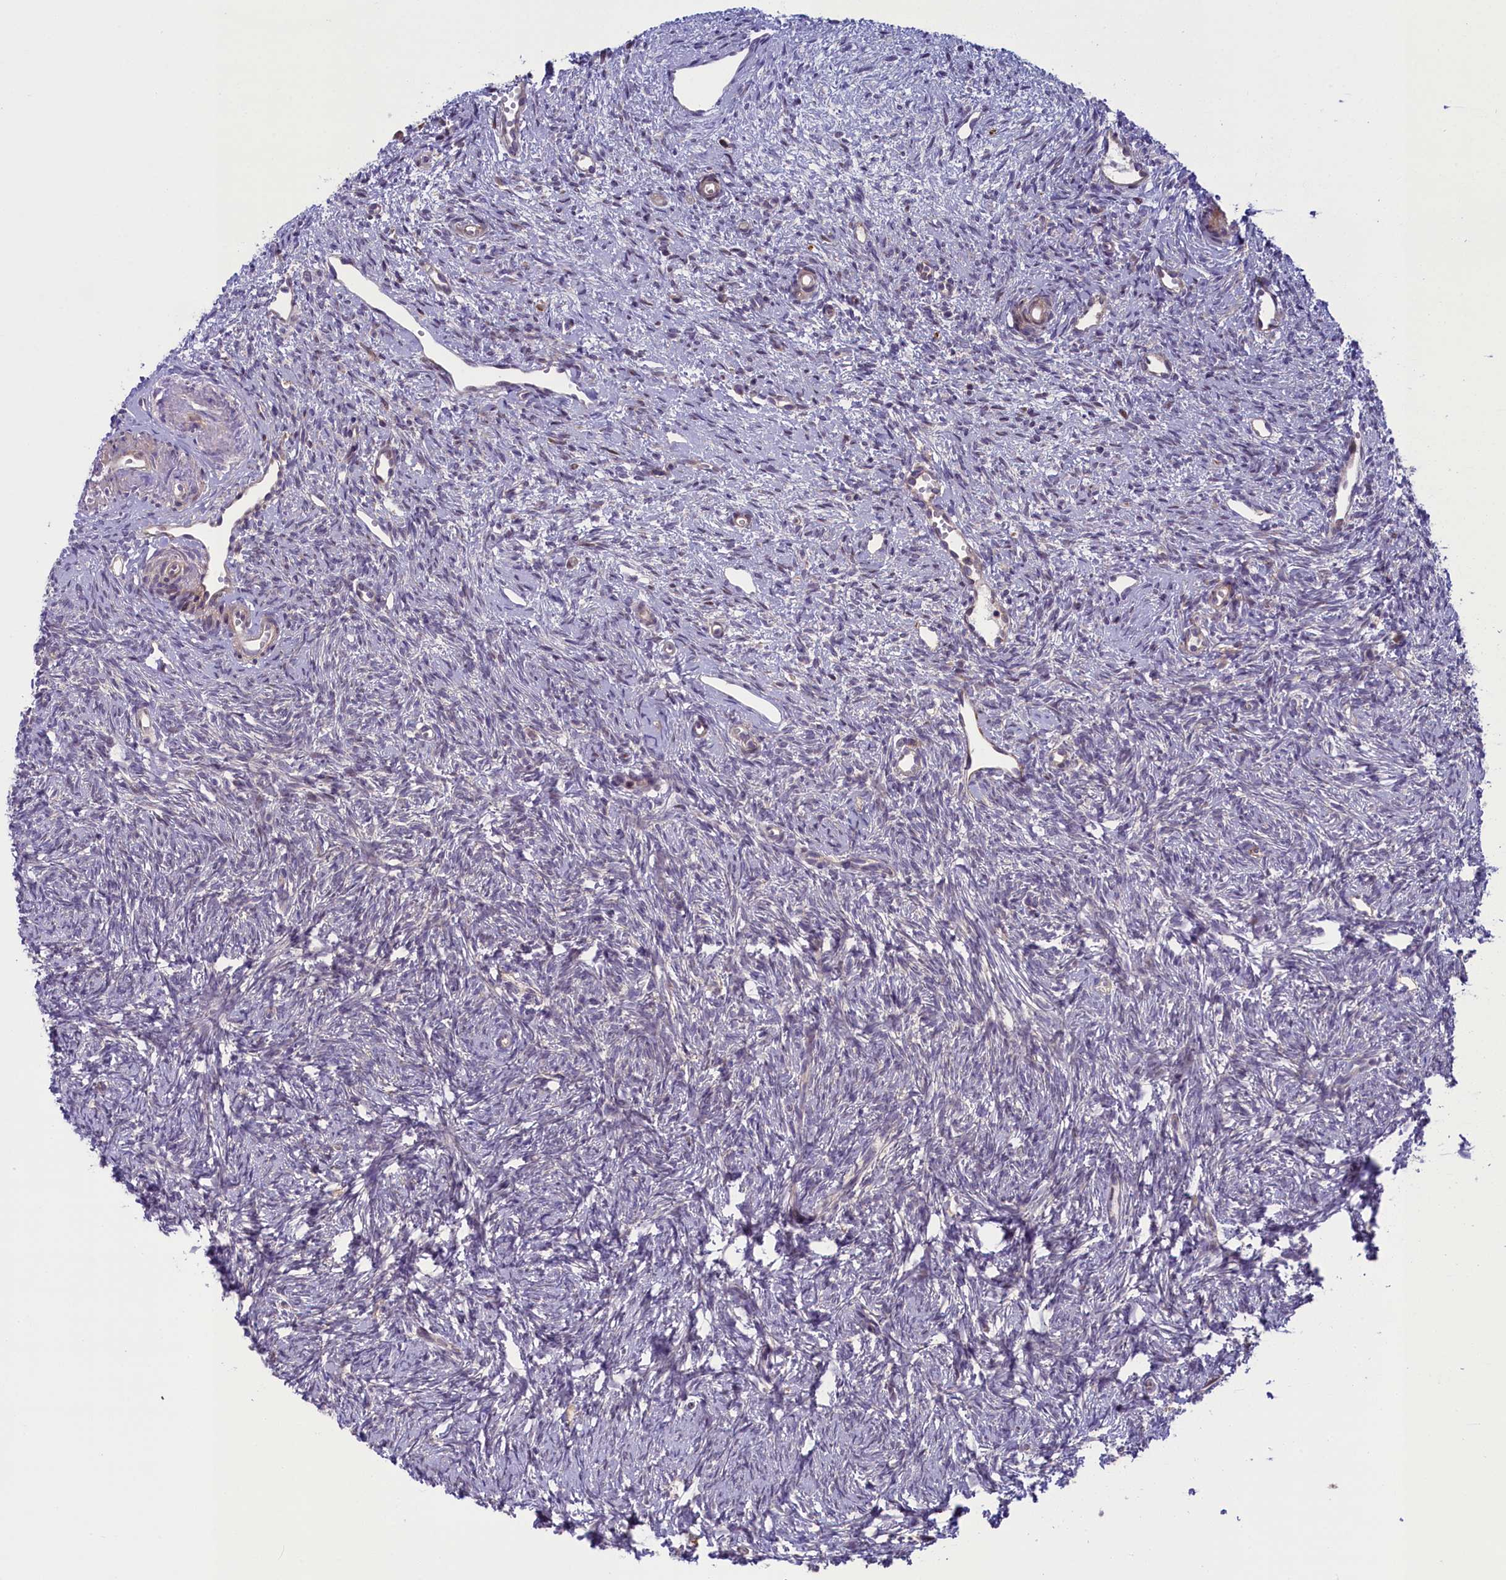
{"staining": {"intensity": "weak", "quantity": ">75%", "location": "cytoplasmic/membranous"}, "tissue": "ovary", "cell_type": "Follicle cells", "image_type": "normal", "snomed": [{"axis": "morphology", "description": "Normal tissue, NOS"}, {"axis": "topography", "description": "Ovary"}], "caption": "A high-resolution histopathology image shows immunohistochemistry (IHC) staining of benign ovary, which demonstrates weak cytoplasmic/membranous staining in about >75% of follicle cells.", "gene": "CCL23", "patient": {"sex": "female", "age": 51}}